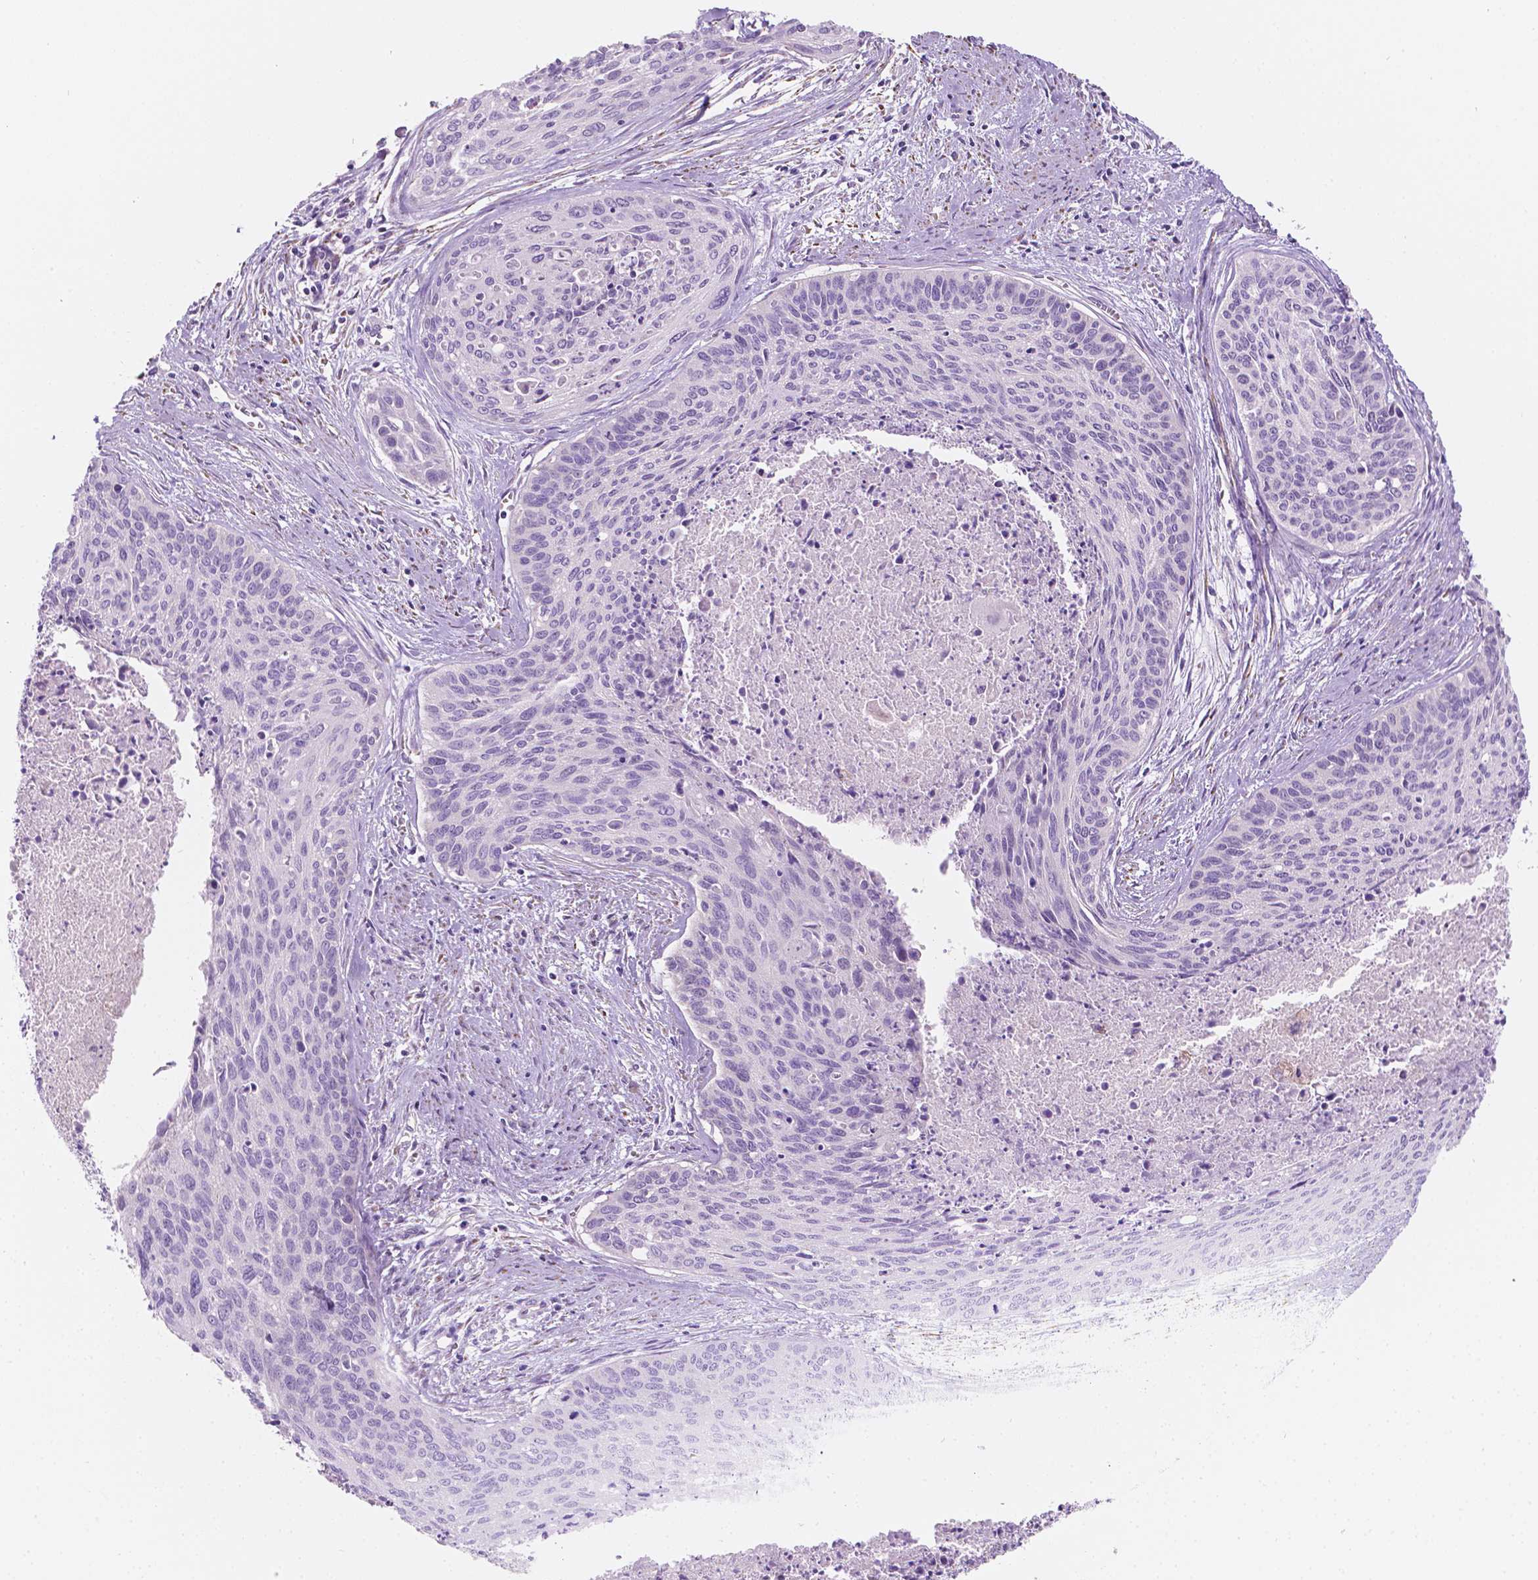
{"staining": {"intensity": "negative", "quantity": "none", "location": "none"}, "tissue": "cervical cancer", "cell_type": "Tumor cells", "image_type": "cancer", "snomed": [{"axis": "morphology", "description": "Squamous cell carcinoma, NOS"}, {"axis": "topography", "description": "Cervix"}], "caption": "Tumor cells show no significant protein expression in cervical cancer (squamous cell carcinoma).", "gene": "NOS1AP", "patient": {"sex": "female", "age": 55}}